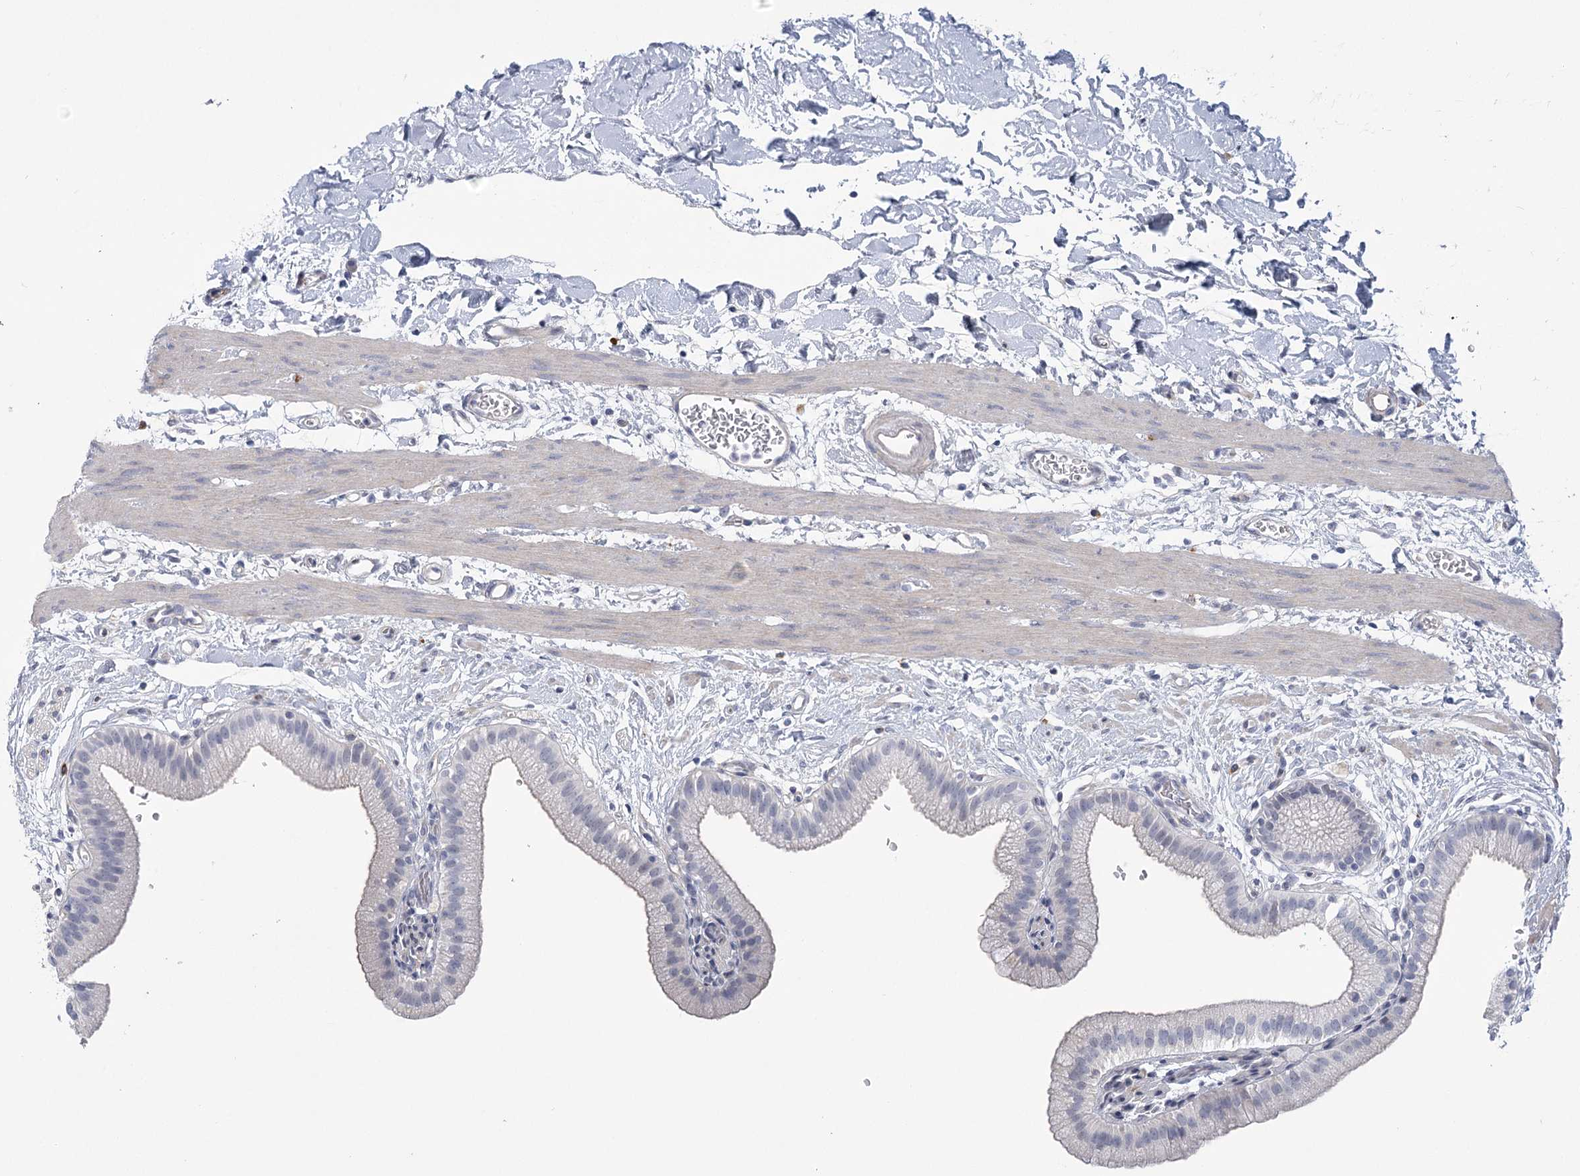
{"staining": {"intensity": "negative", "quantity": "none", "location": "none"}, "tissue": "gallbladder", "cell_type": "Glandular cells", "image_type": "normal", "snomed": [{"axis": "morphology", "description": "Normal tissue, NOS"}, {"axis": "topography", "description": "Gallbladder"}], "caption": "DAB immunohistochemical staining of normal gallbladder shows no significant expression in glandular cells. Nuclei are stained in blue.", "gene": "FAM76B", "patient": {"sex": "male", "age": 55}}